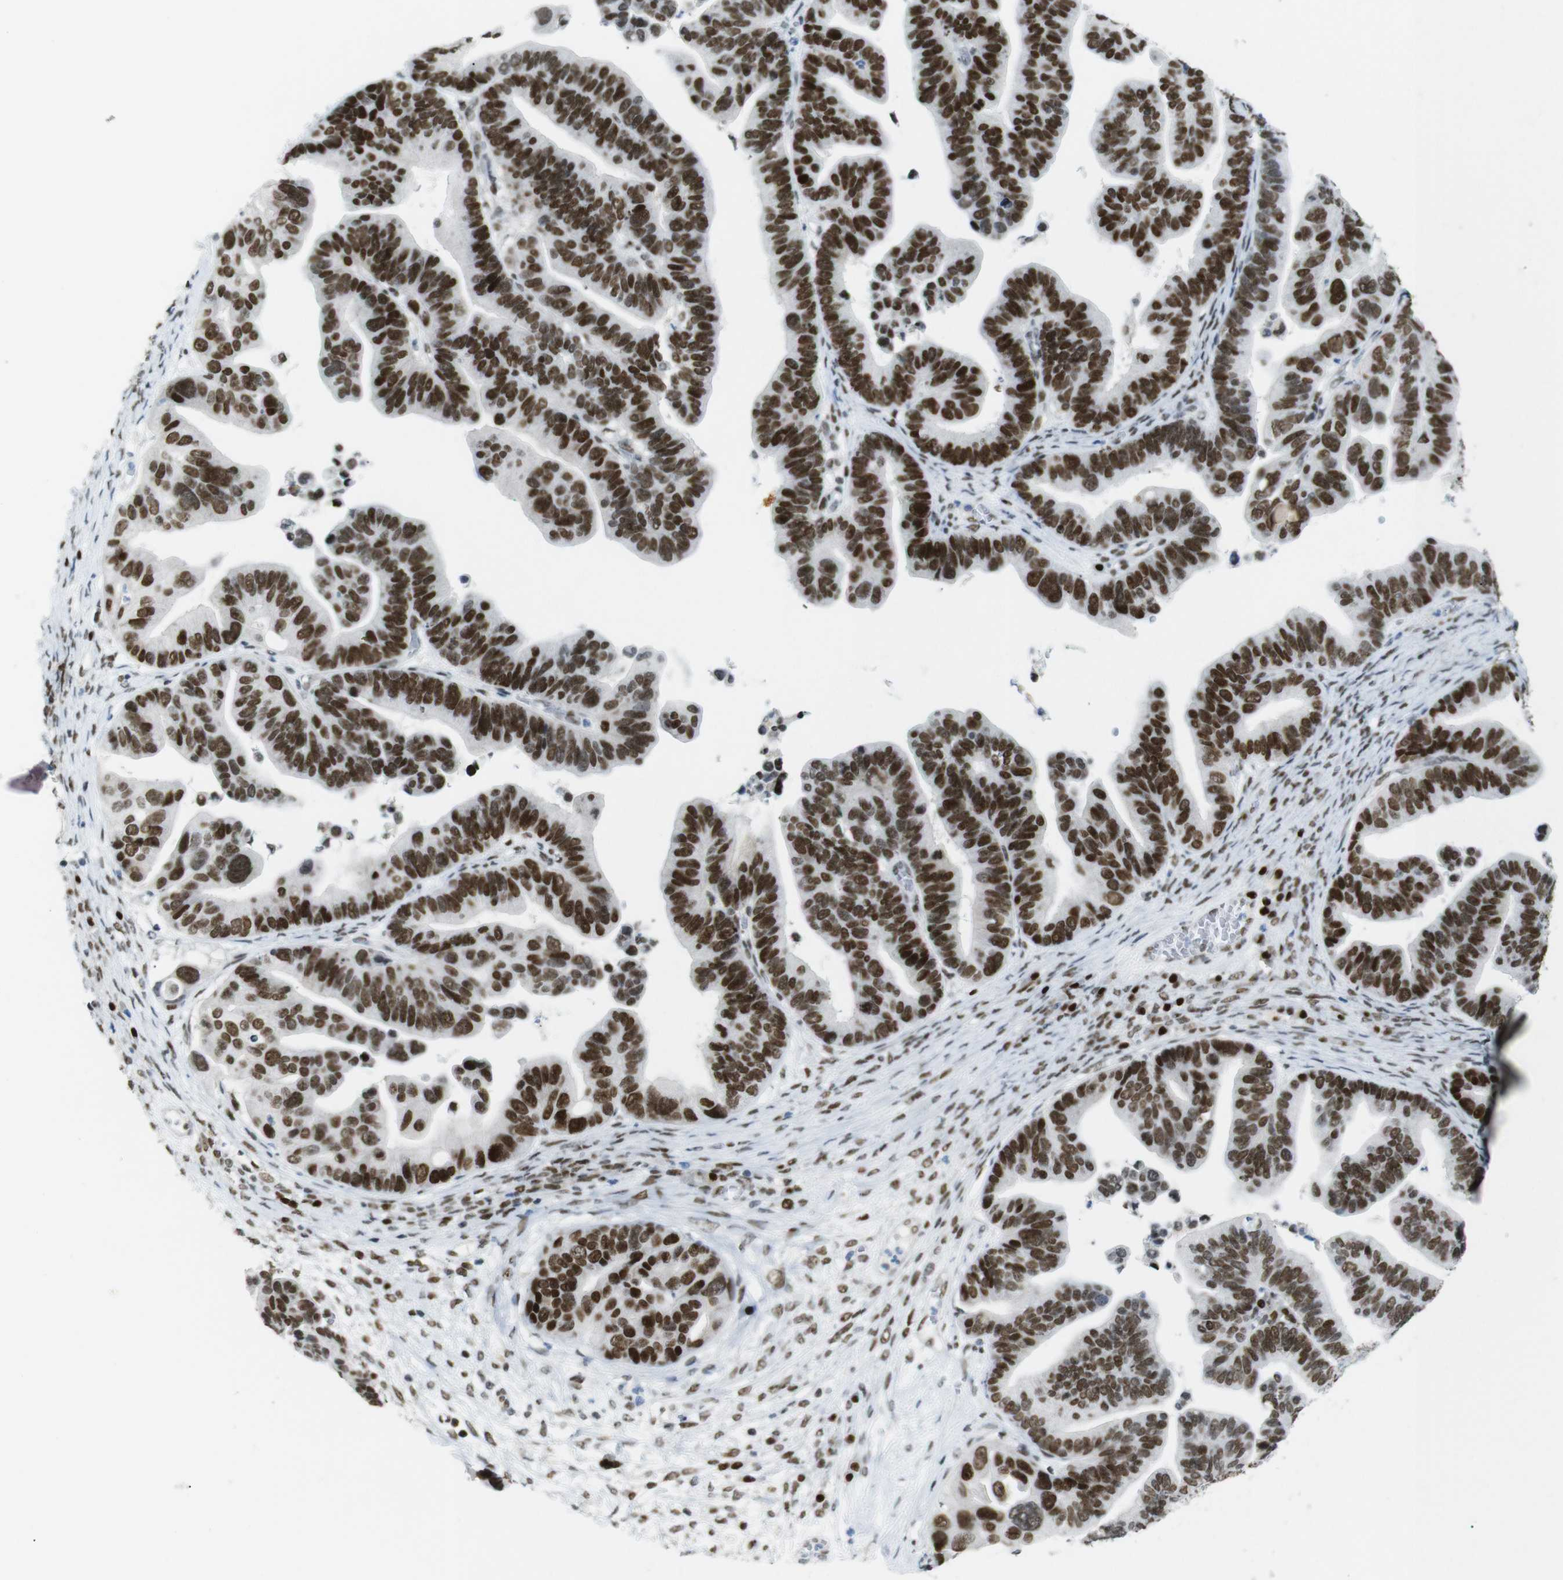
{"staining": {"intensity": "strong", "quantity": ">75%", "location": "nuclear"}, "tissue": "ovarian cancer", "cell_type": "Tumor cells", "image_type": "cancer", "snomed": [{"axis": "morphology", "description": "Cystadenocarcinoma, serous, NOS"}, {"axis": "topography", "description": "Ovary"}], "caption": "Serous cystadenocarcinoma (ovarian) stained for a protein (brown) displays strong nuclear positive positivity in approximately >75% of tumor cells.", "gene": "RIOX2", "patient": {"sex": "female", "age": 56}}